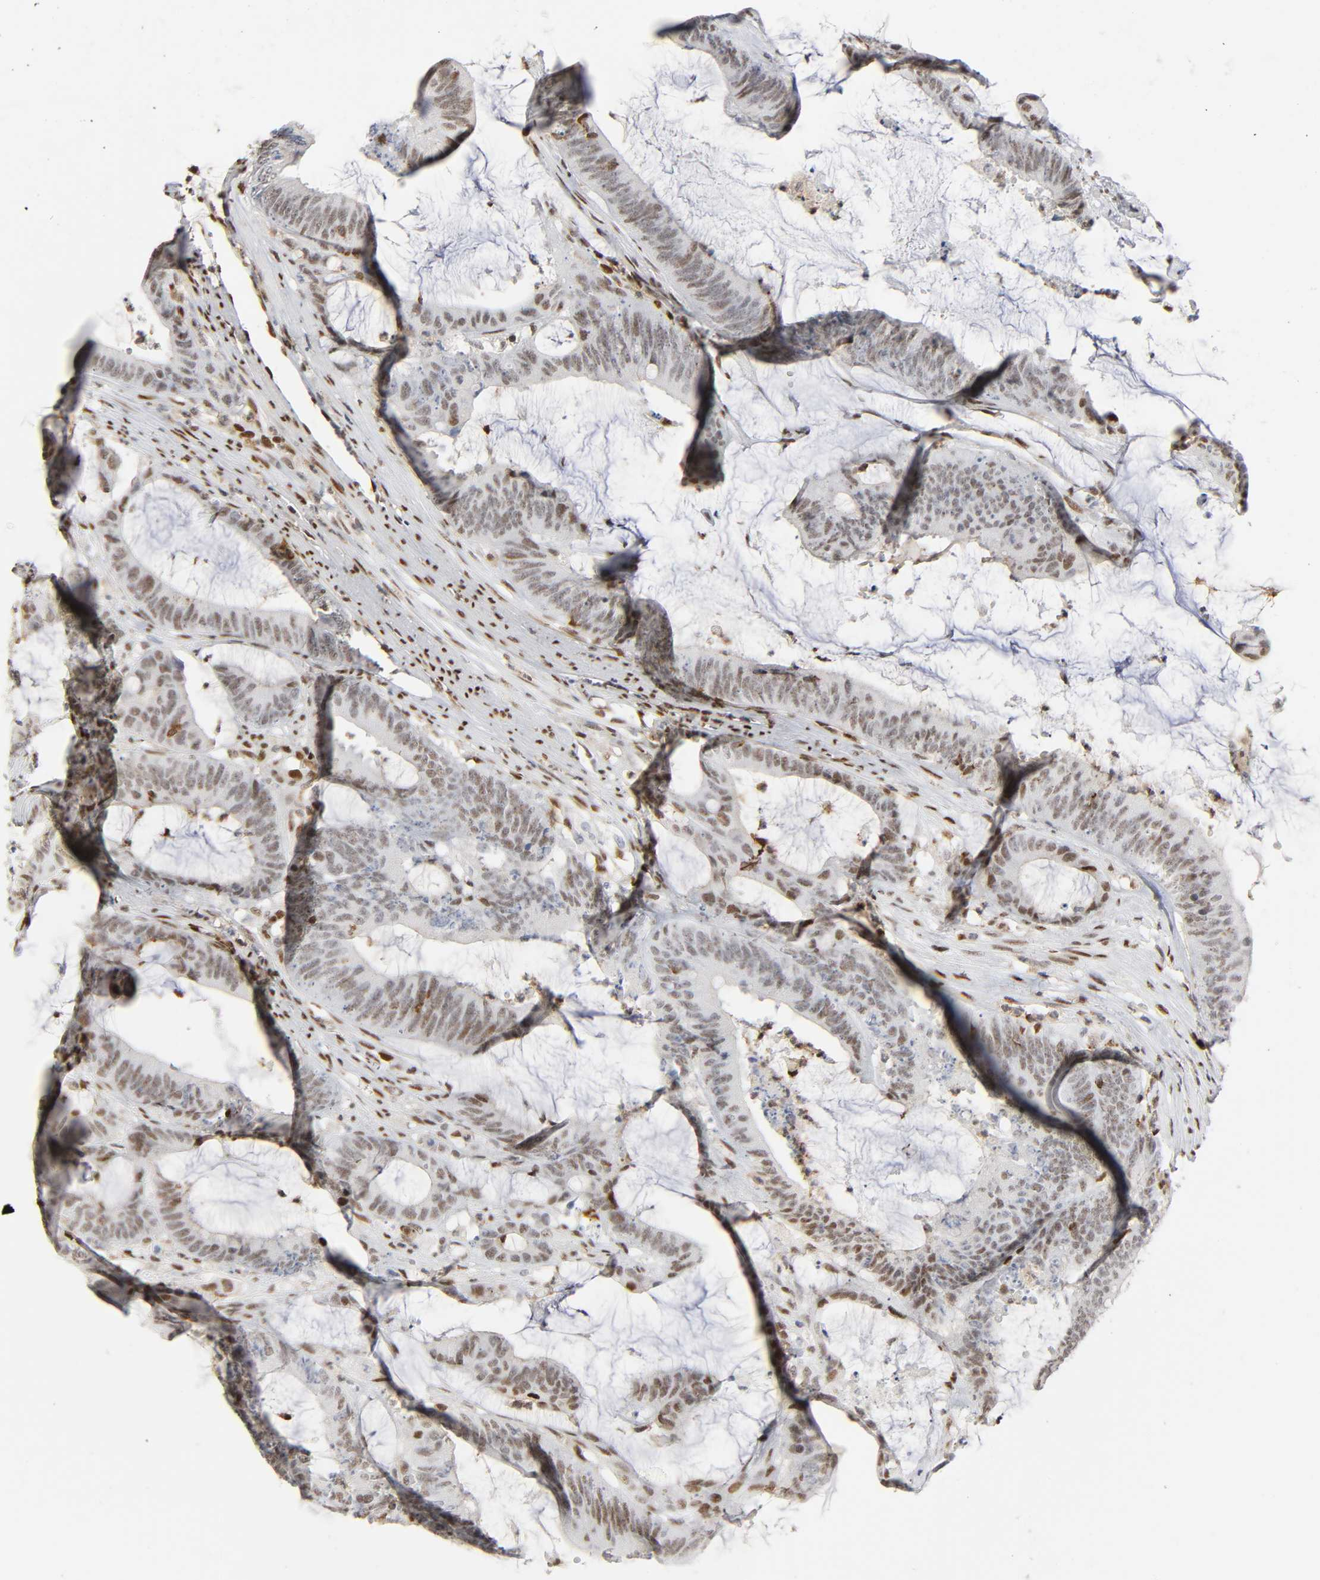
{"staining": {"intensity": "moderate", "quantity": ">75%", "location": "nuclear"}, "tissue": "colorectal cancer", "cell_type": "Tumor cells", "image_type": "cancer", "snomed": [{"axis": "morphology", "description": "Adenocarcinoma, NOS"}, {"axis": "topography", "description": "Rectum"}], "caption": "Immunohistochemical staining of human colorectal adenocarcinoma exhibits moderate nuclear protein expression in approximately >75% of tumor cells.", "gene": "WAS", "patient": {"sex": "female", "age": 66}}